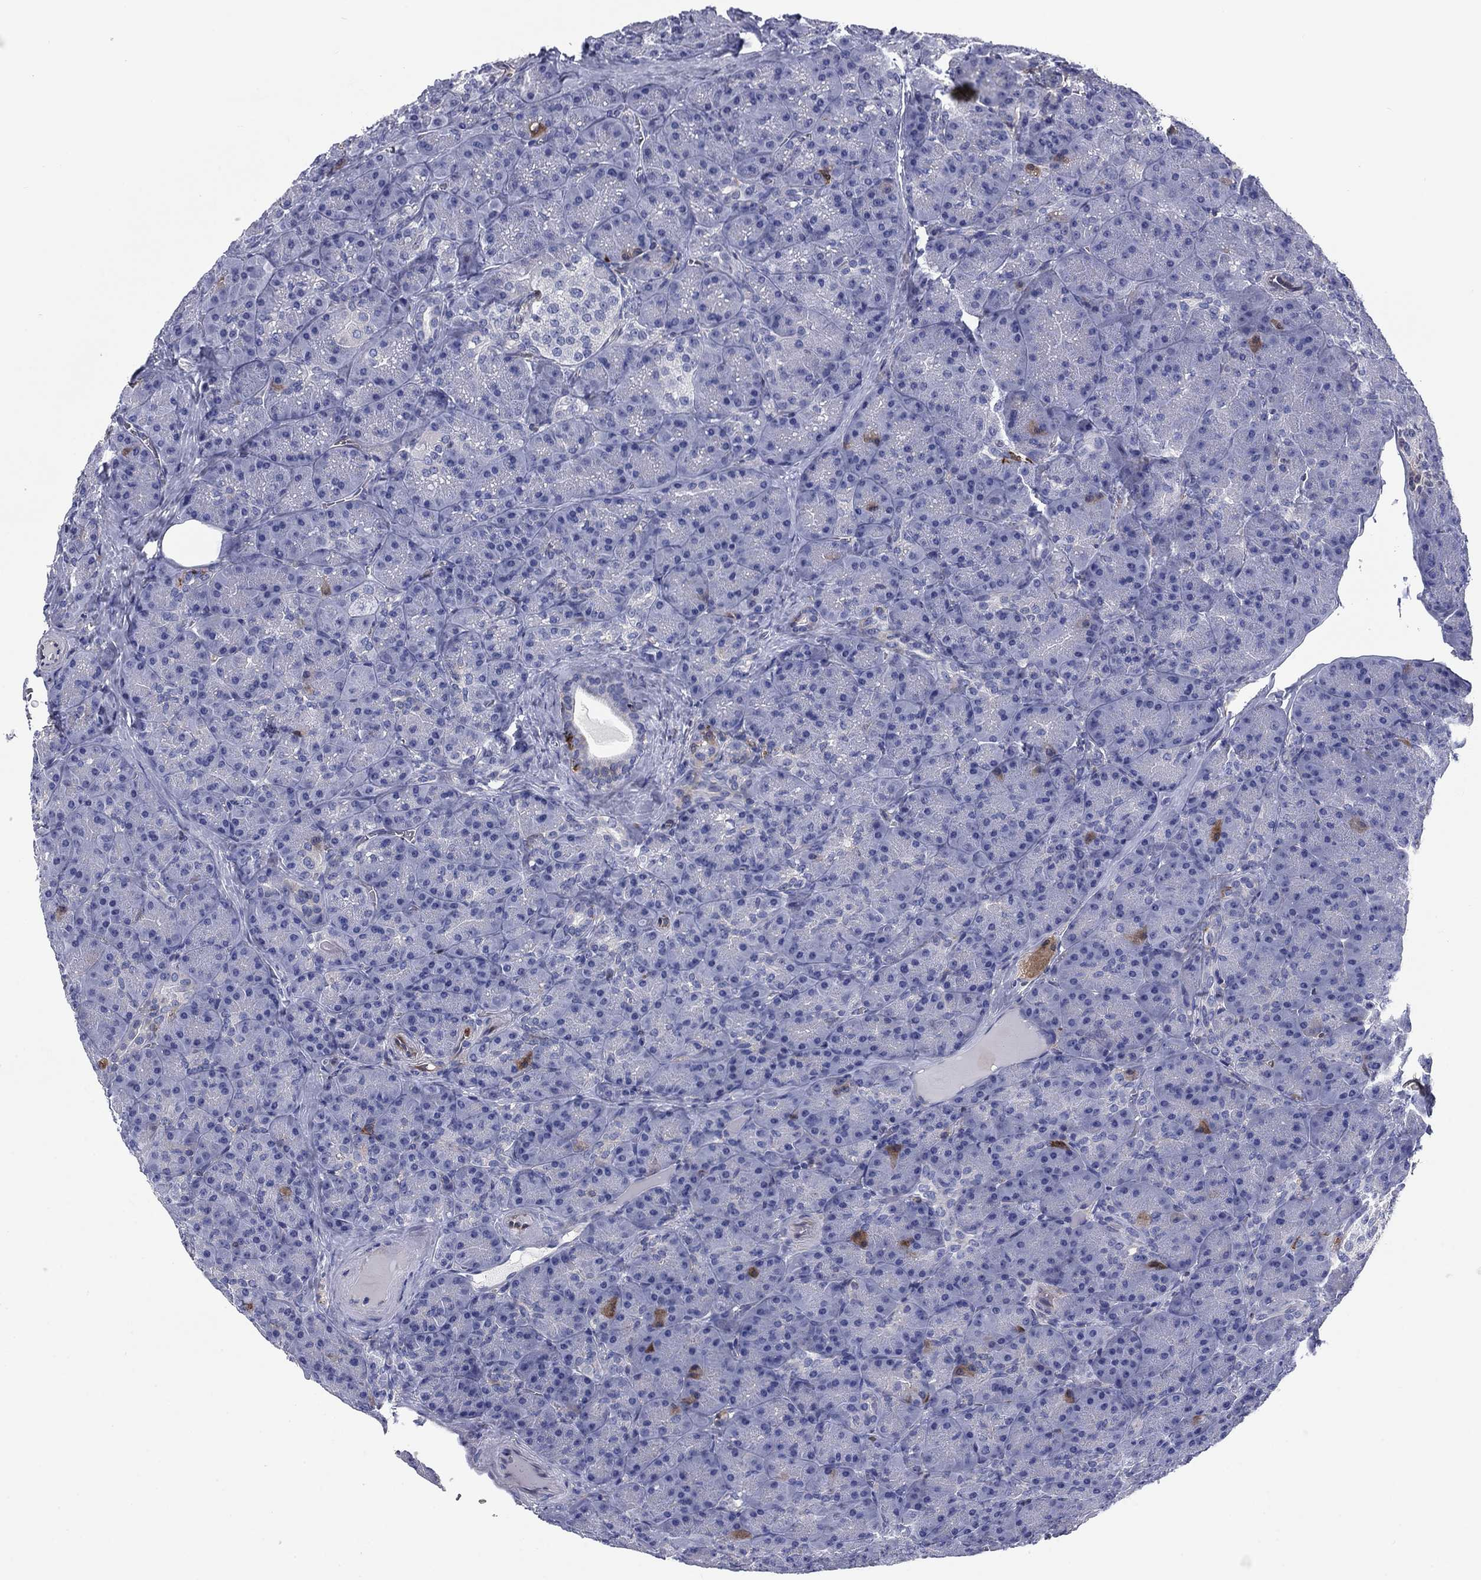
{"staining": {"intensity": "moderate", "quantity": "<25%", "location": "cytoplasmic/membranous"}, "tissue": "pancreas", "cell_type": "Exocrine glandular cells", "image_type": "normal", "snomed": [{"axis": "morphology", "description": "Normal tissue, NOS"}, {"axis": "topography", "description": "Pancreas"}], "caption": "Human pancreas stained with a brown dye demonstrates moderate cytoplasmic/membranous positive staining in about <25% of exocrine glandular cells.", "gene": "STMN1", "patient": {"sex": "male", "age": 57}}